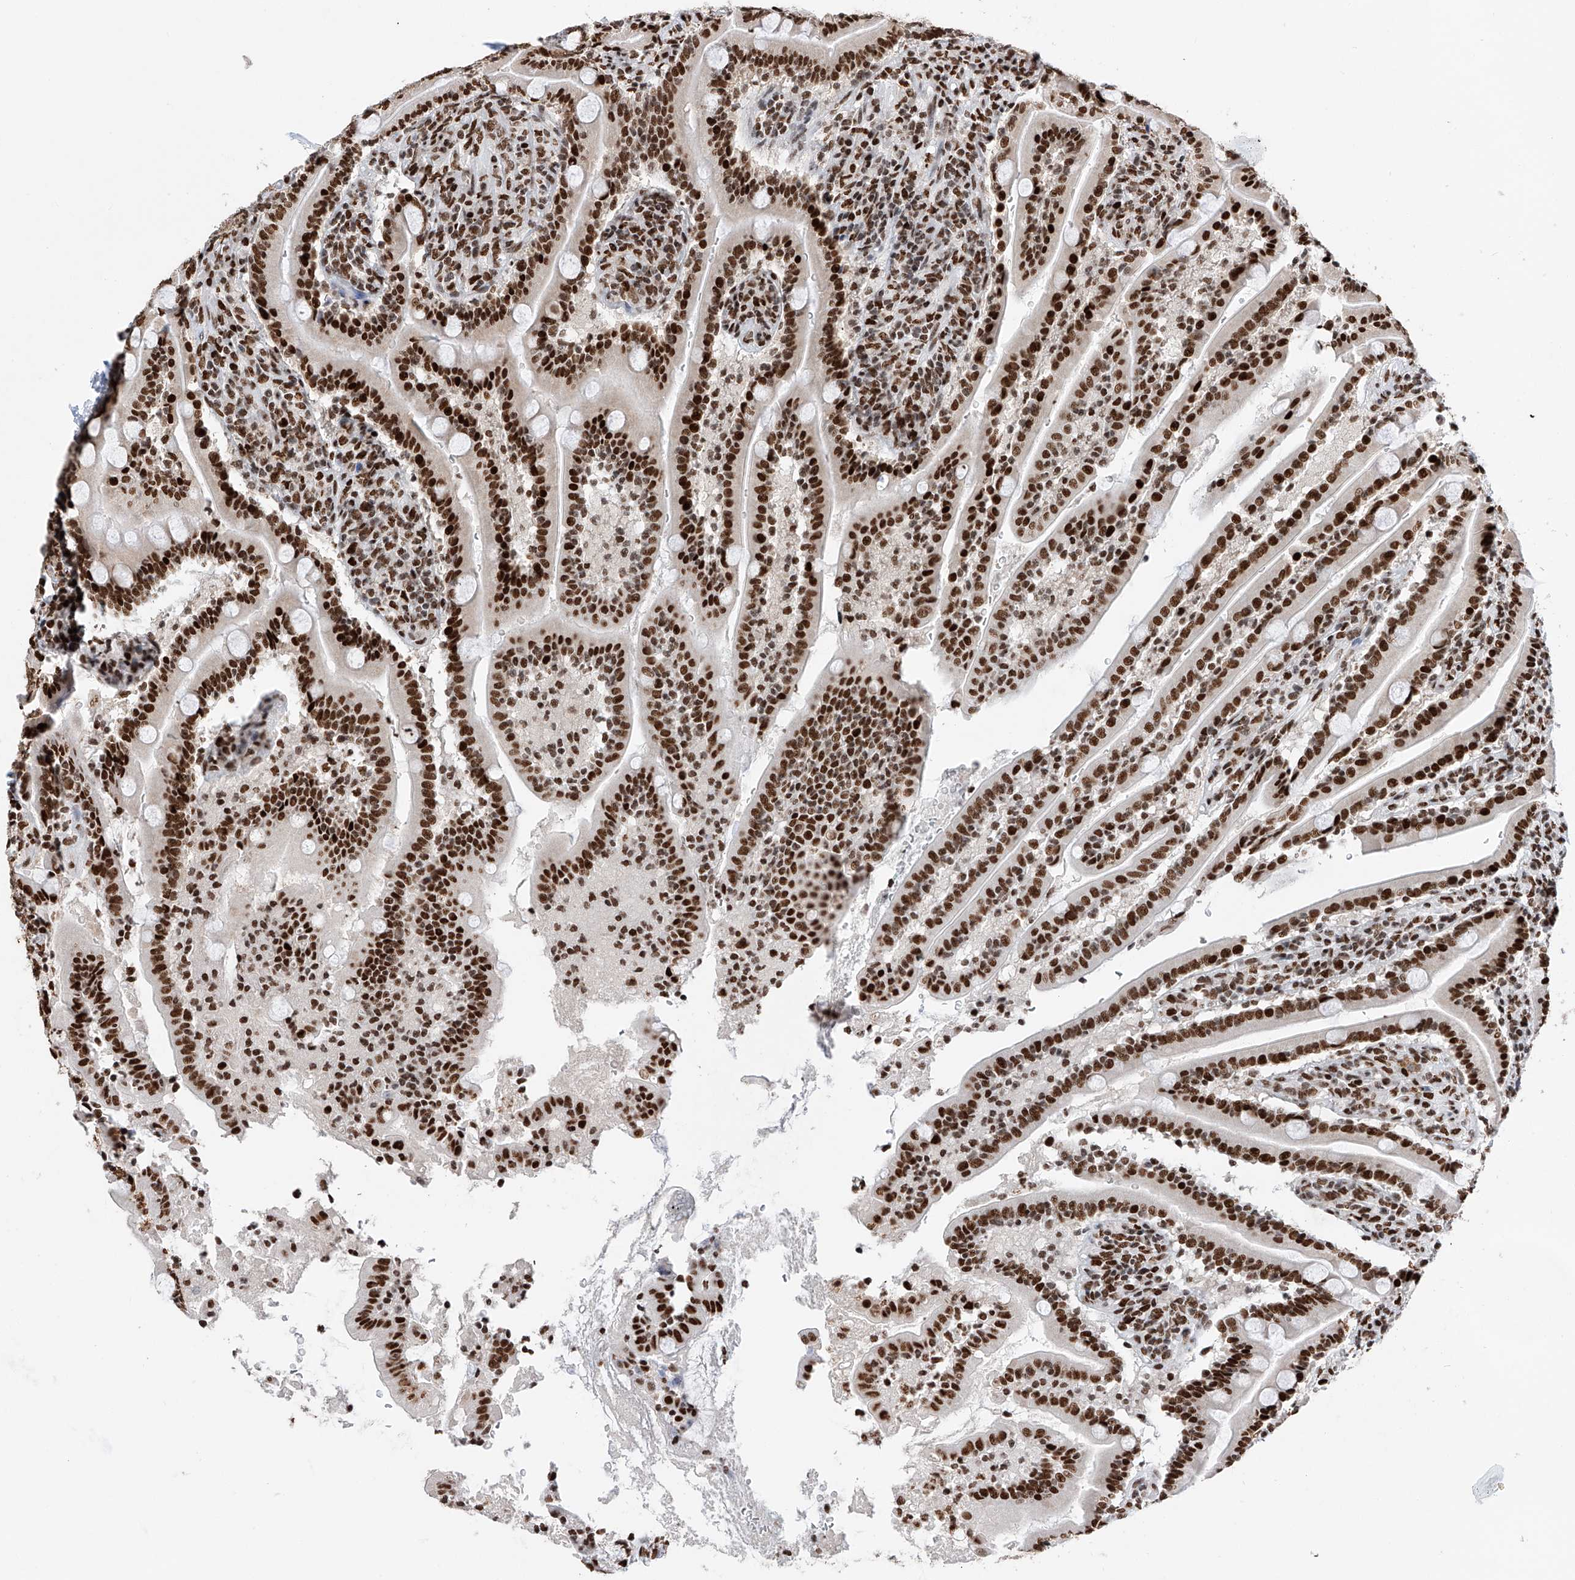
{"staining": {"intensity": "strong", "quantity": ">75%", "location": "nuclear"}, "tissue": "duodenum", "cell_type": "Glandular cells", "image_type": "normal", "snomed": [{"axis": "morphology", "description": "Normal tissue, NOS"}, {"axis": "topography", "description": "Duodenum"}], "caption": "This photomicrograph demonstrates IHC staining of normal human duodenum, with high strong nuclear expression in about >75% of glandular cells.", "gene": "SRSF6", "patient": {"sex": "male", "age": 35}}